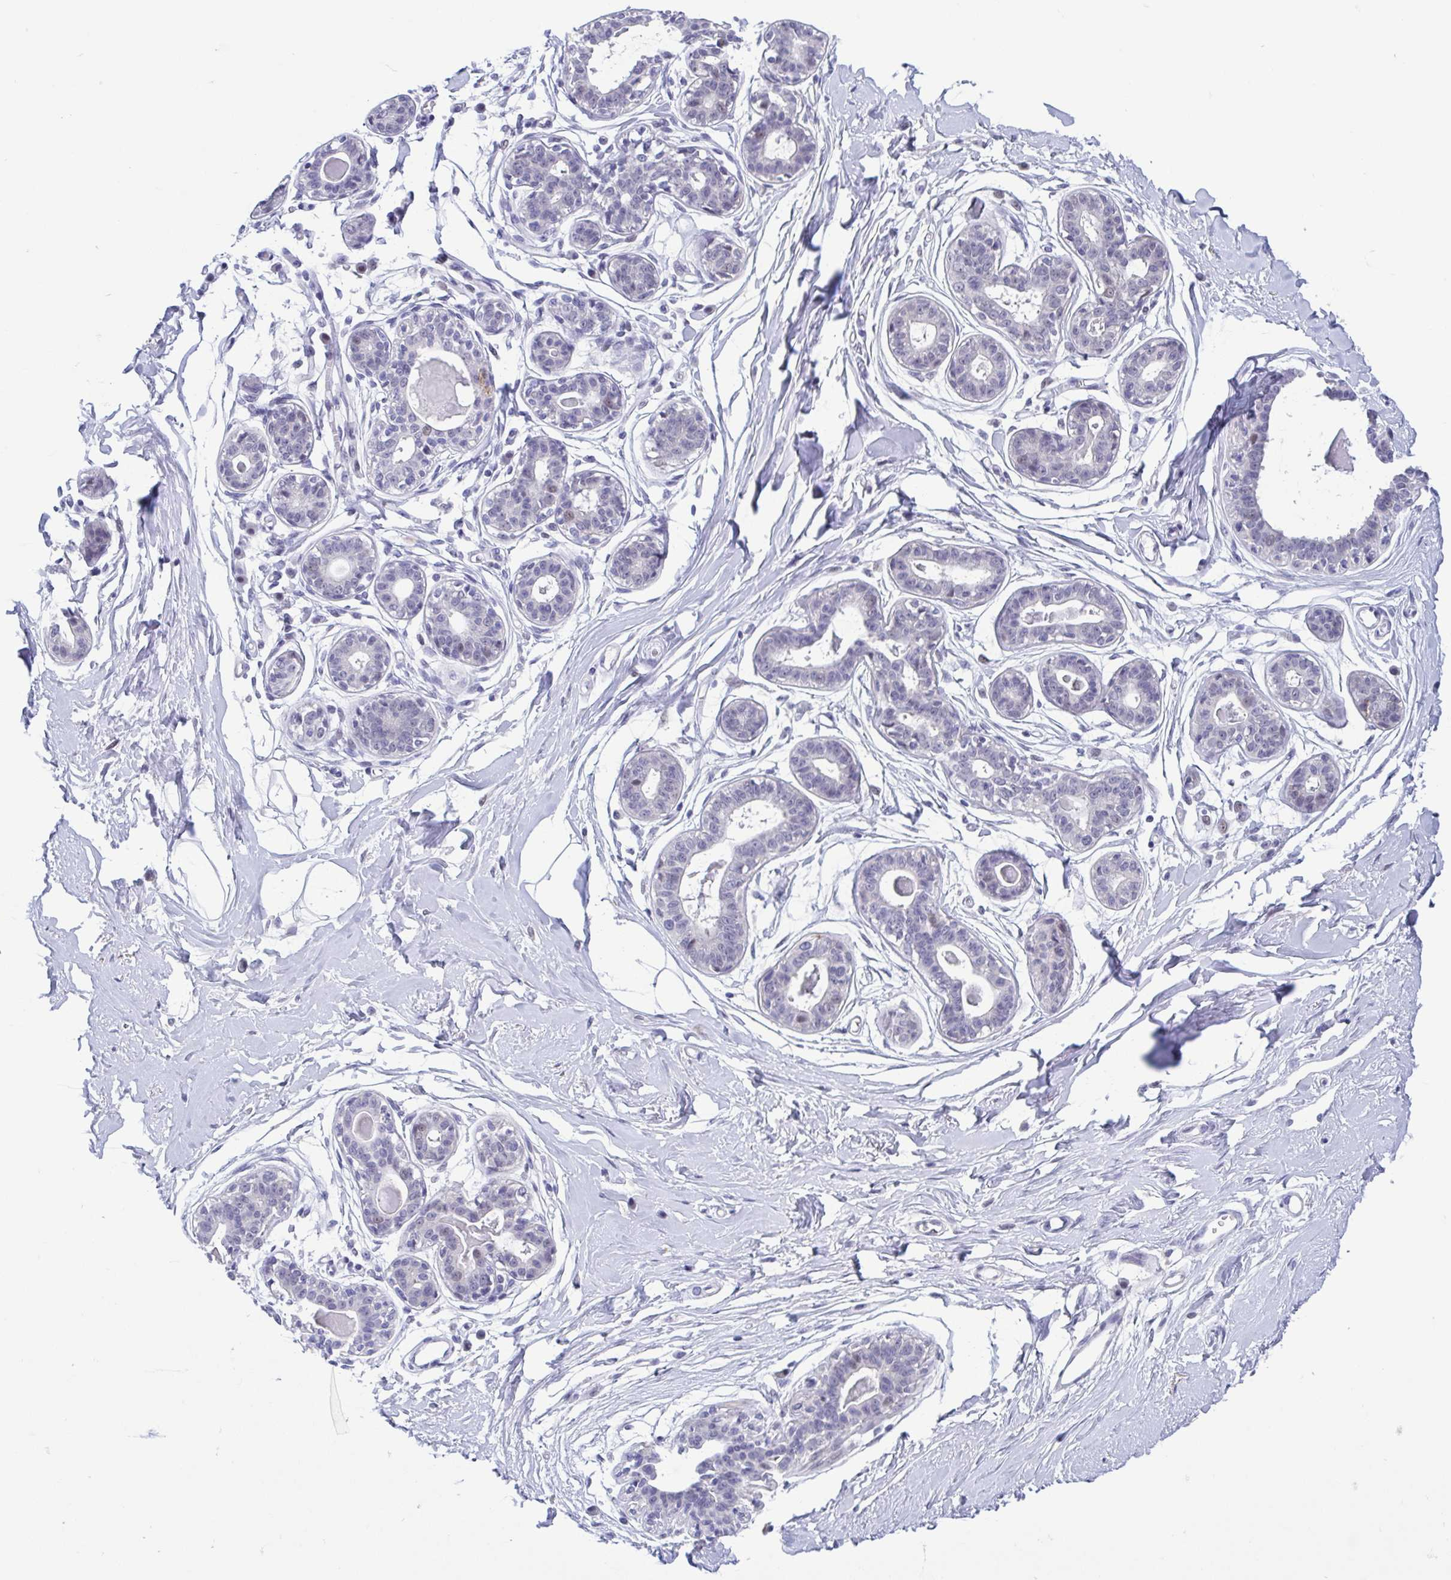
{"staining": {"intensity": "negative", "quantity": "none", "location": "none"}, "tissue": "breast", "cell_type": "Adipocytes", "image_type": "normal", "snomed": [{"axis": "morphology", "description": "Normal tissue, NOS"}, {"axis": "topography", "description": "Breast"}], "caption": "Human breast stained for a protein using IHC displays no staining in adipocytes.", "gene": "PERM1", "patient": {"sex": "female", "age": 45}}